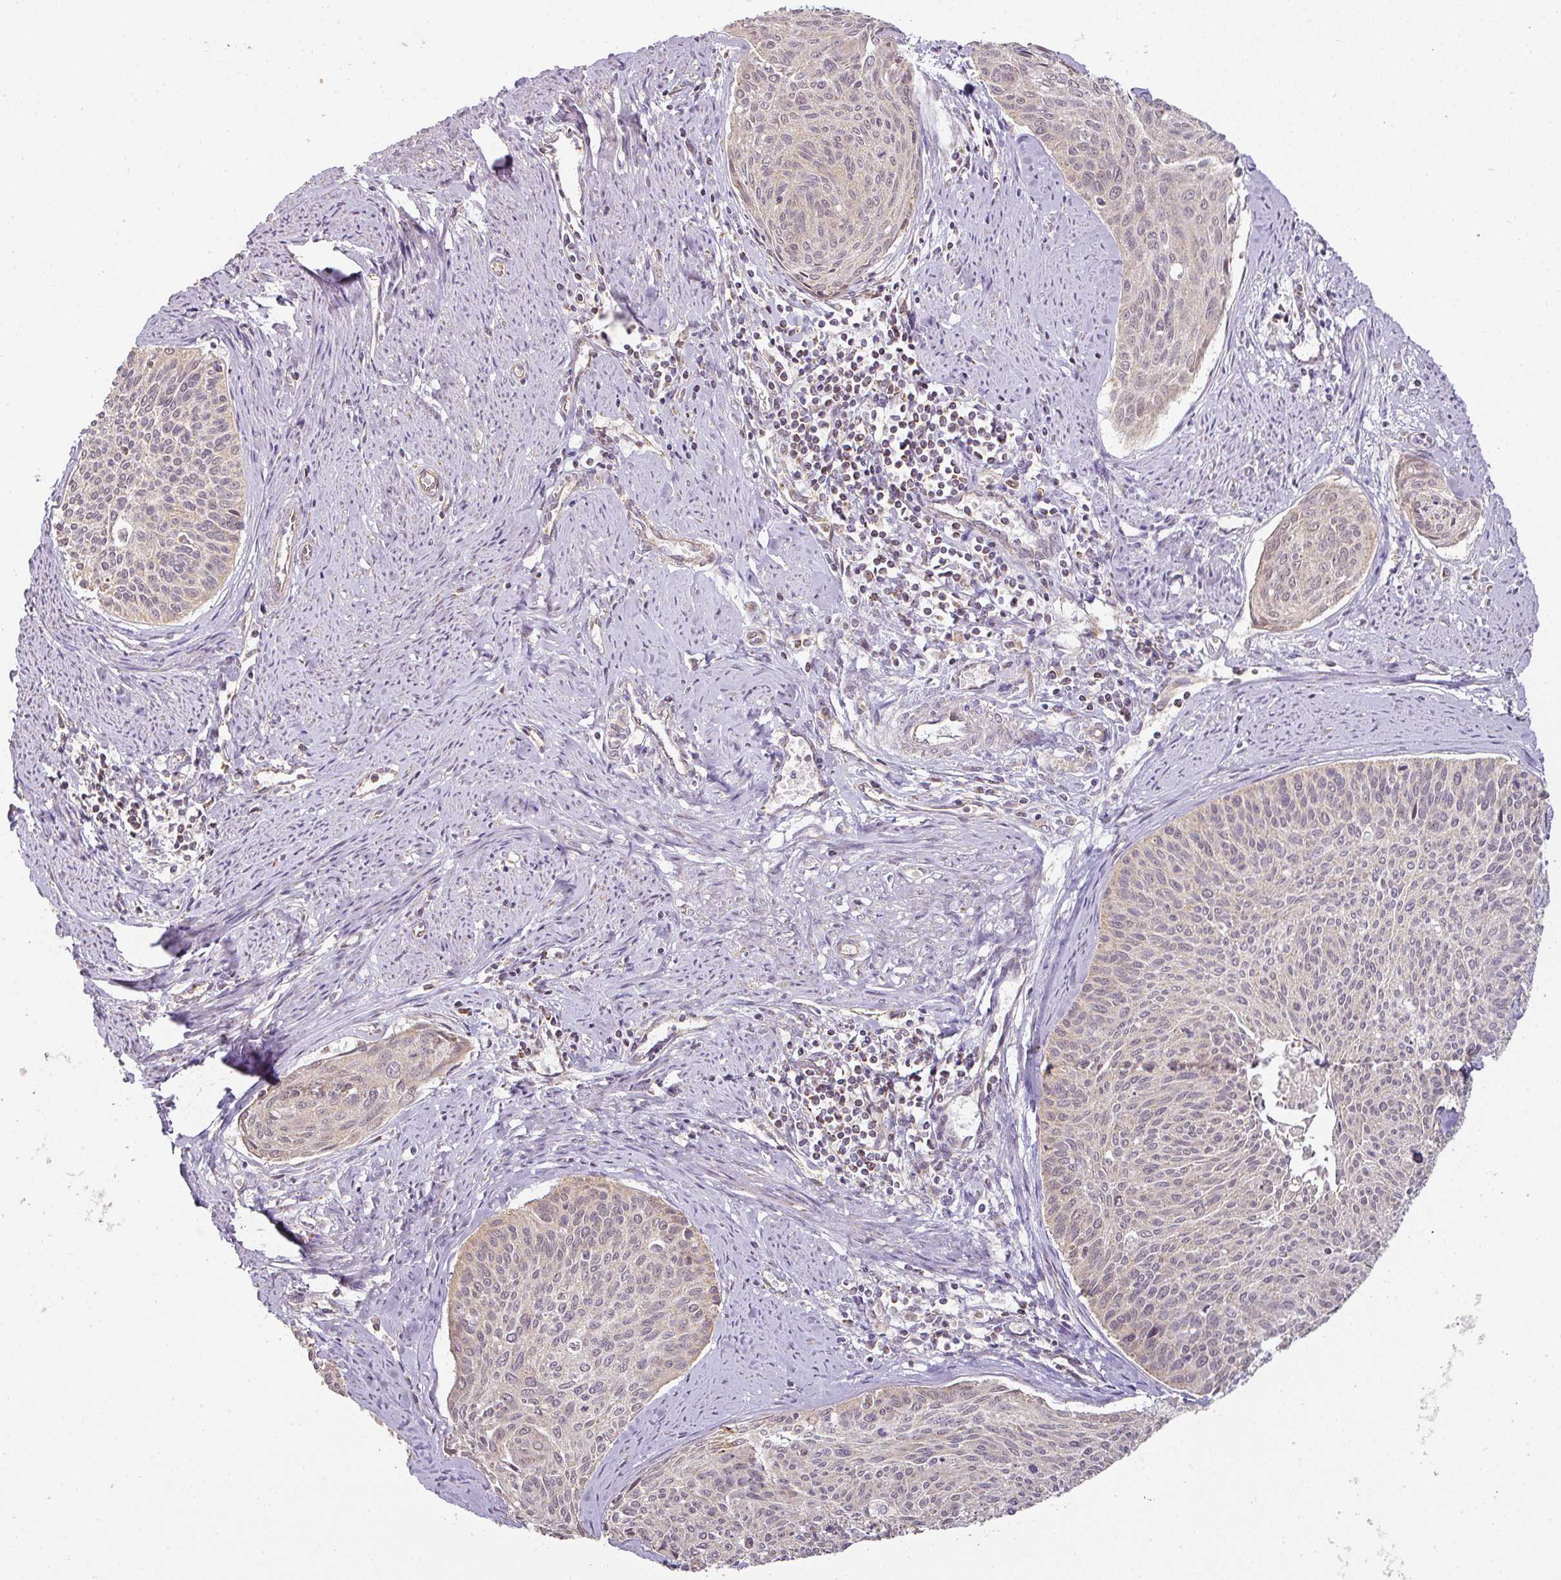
{"staining": {"intensity": "weak", "quantity": "25%-75%", "location": "cytoplasmic/membranous,nuclear"}, "tissue": "cervical cancer", "cell_type": "Tumor cells", "image_type": "cancer", "snomed": [{"axis": "morphology", "description": "Squamous cell carcinoma, NOS"}, {"axis": "topography", "description": "Cervix"}], "caption": "About 25%-75% of tumor cells in cervical squamous cell carcinoma exhibit weak cytoplasmic/membranous and nuclear protein expression as visualized by brown immunohistochemical staining.", "gene": "MYOM2", "patient": {"sex": "female", "age": 55}}